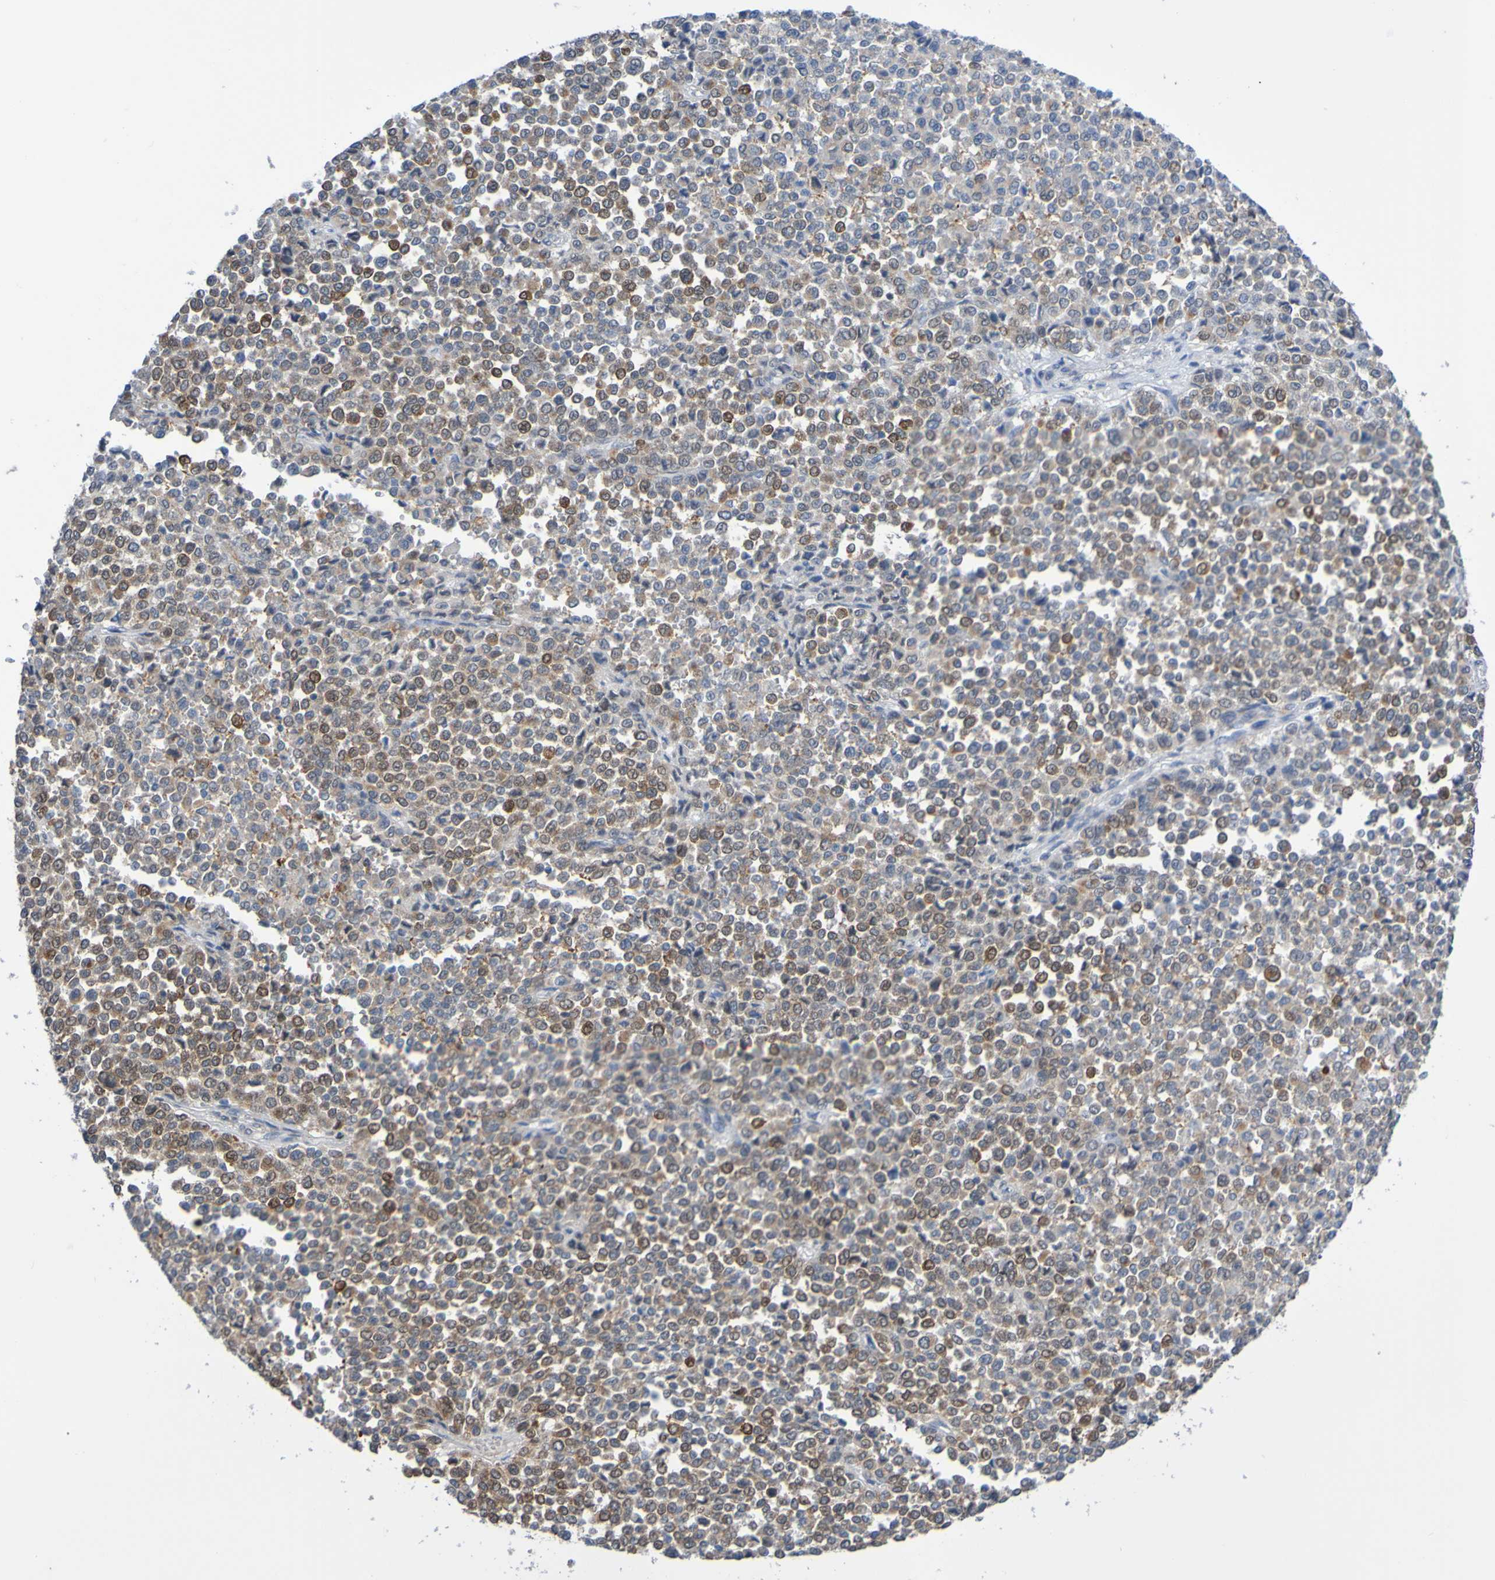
{"staining": {"intensity": "weak", "quantity": "25%-75%", "location": "cytoplasmic/membranous"}, "tissue": "melanoma", "cell_type": "Tumor cells", "image_type": "cancer", "snomed": [{"axis": "morphology", "description": "Malignant melanoma, Metastatic site"}, {"axis": "topography", "description": "Pancreas"}], "caption": "A brown stain labels weak cytoplasmic/membranous positivity of a protein in human melanoma tumor cells.", "gene": "ATIC", "patient": {"sex": "female", "age": 30}}